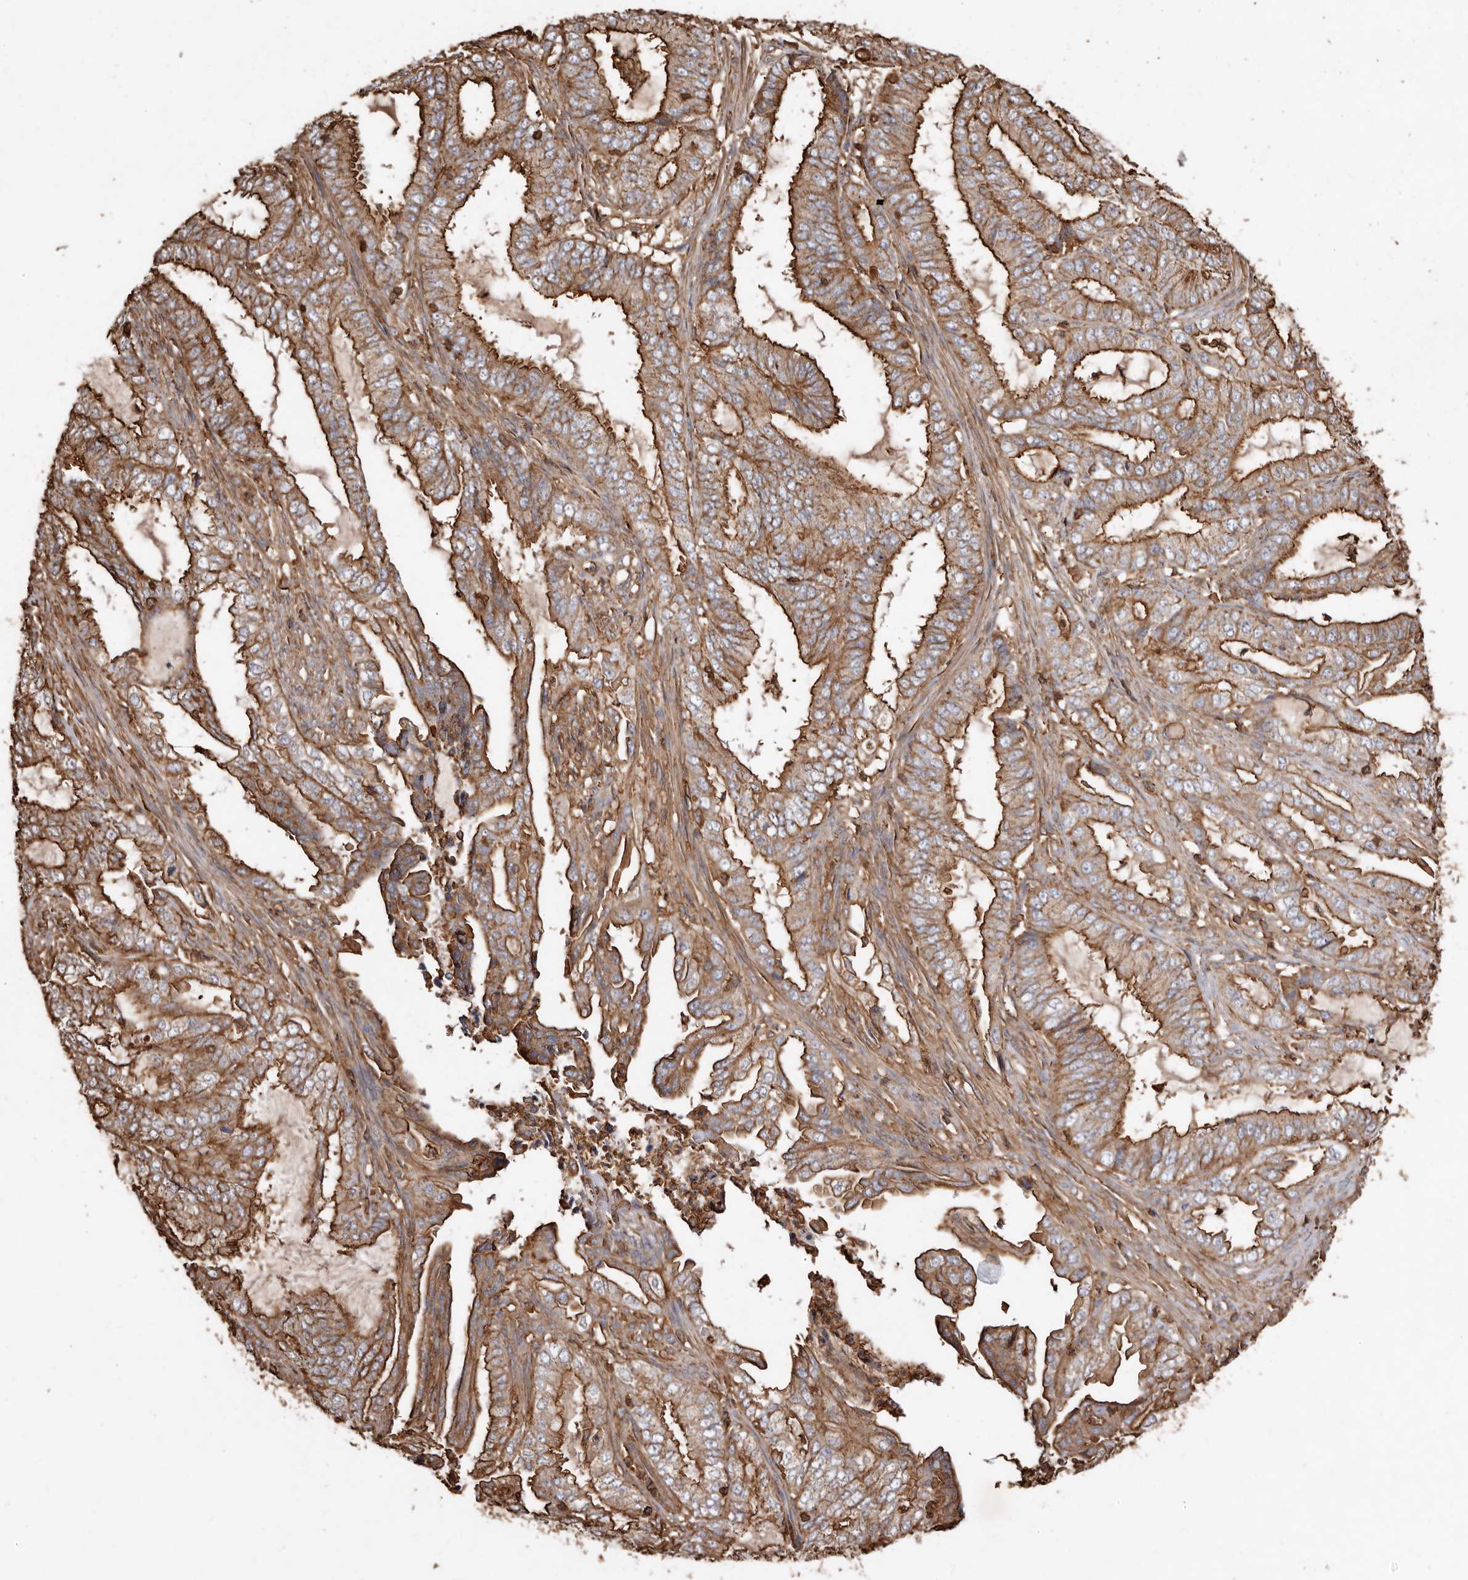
{"staining": {"intensity": "strong", "quantity": ">75%", "location": "cytoplasmic/membranous"}, "tissue": "endometrial cancer", "cell_type": "Tumor cells", "image_type": "cancer", "snomed": [{"axis": "morphology", "description": "Adenocarcinoma, NOS"}, {"axis": "topography", "description": "Endometrium"}], "caption": "Protein staining by immunohistochemistry exhibits strong cytoplasmic/membranous positivity in approximately >75% of tumor cells in endometrial cancer.", "gene": "COQ8B", "patient": {"sex": "female", "age": 51}}